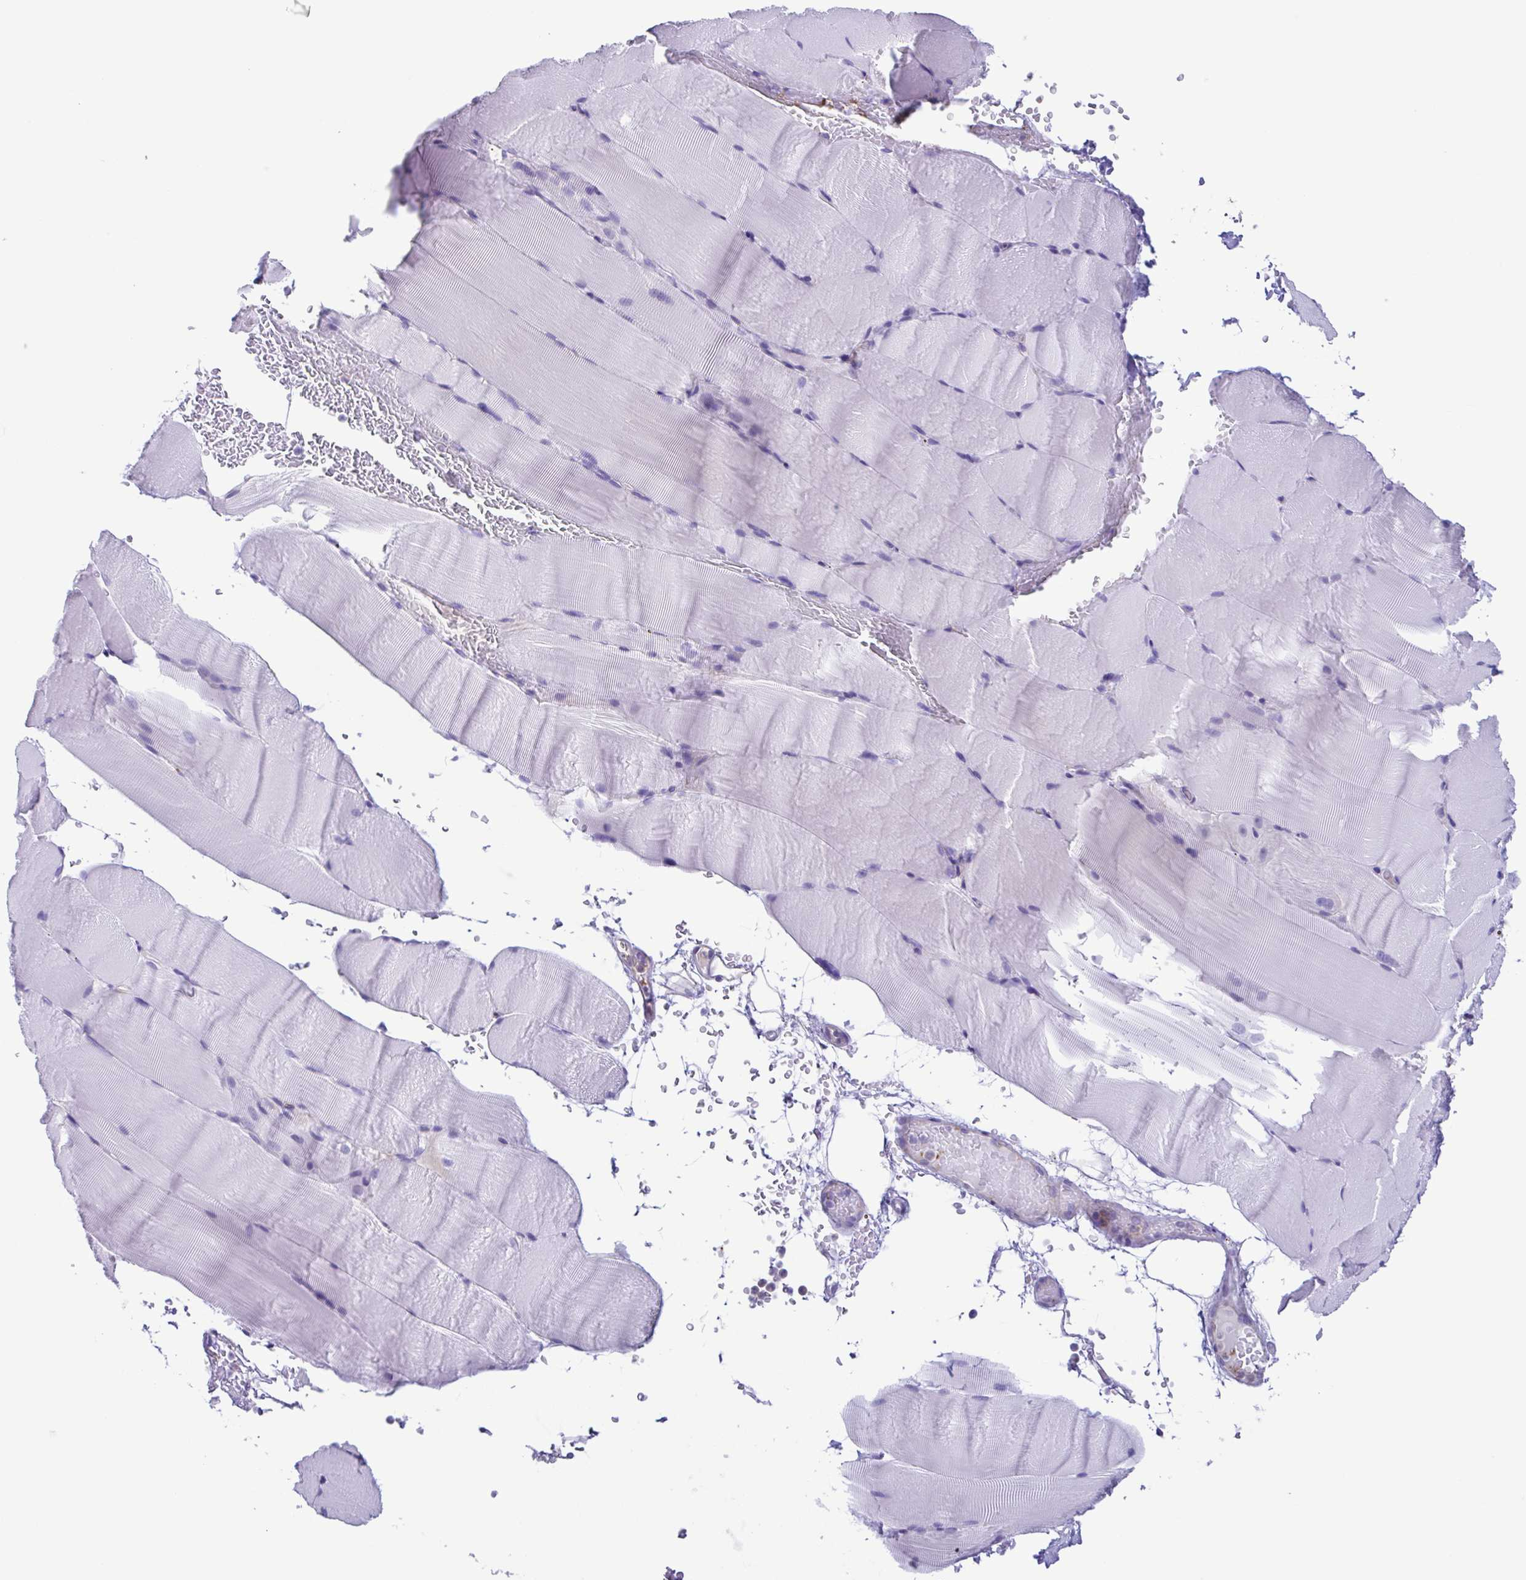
{"staining": {"intensity": "negative", "quantity": "none", "location": "none"}, "tissue": "skeletal muscle", "cell_type": "Myocytes", "image_type": "normal", "snomed": [{"axis": "morphology", "description": "Normal tissue, NOS"}, {"axis": "topography", "description": "Skeletal muscle"}], "caption": "High magnification brightfield microscopy of unremarkable skeletal muscle stained with DAB (3,3'-diaminobenzidine) (brown) and counterstained with hematoxylin (blue): myocytes show no significant positivity. (DAB immunohistochemistry (IHC) with hematoxylin counter stain).", "gene": "CYP11B1", "patient": {"sex": "female", "age": 37}}